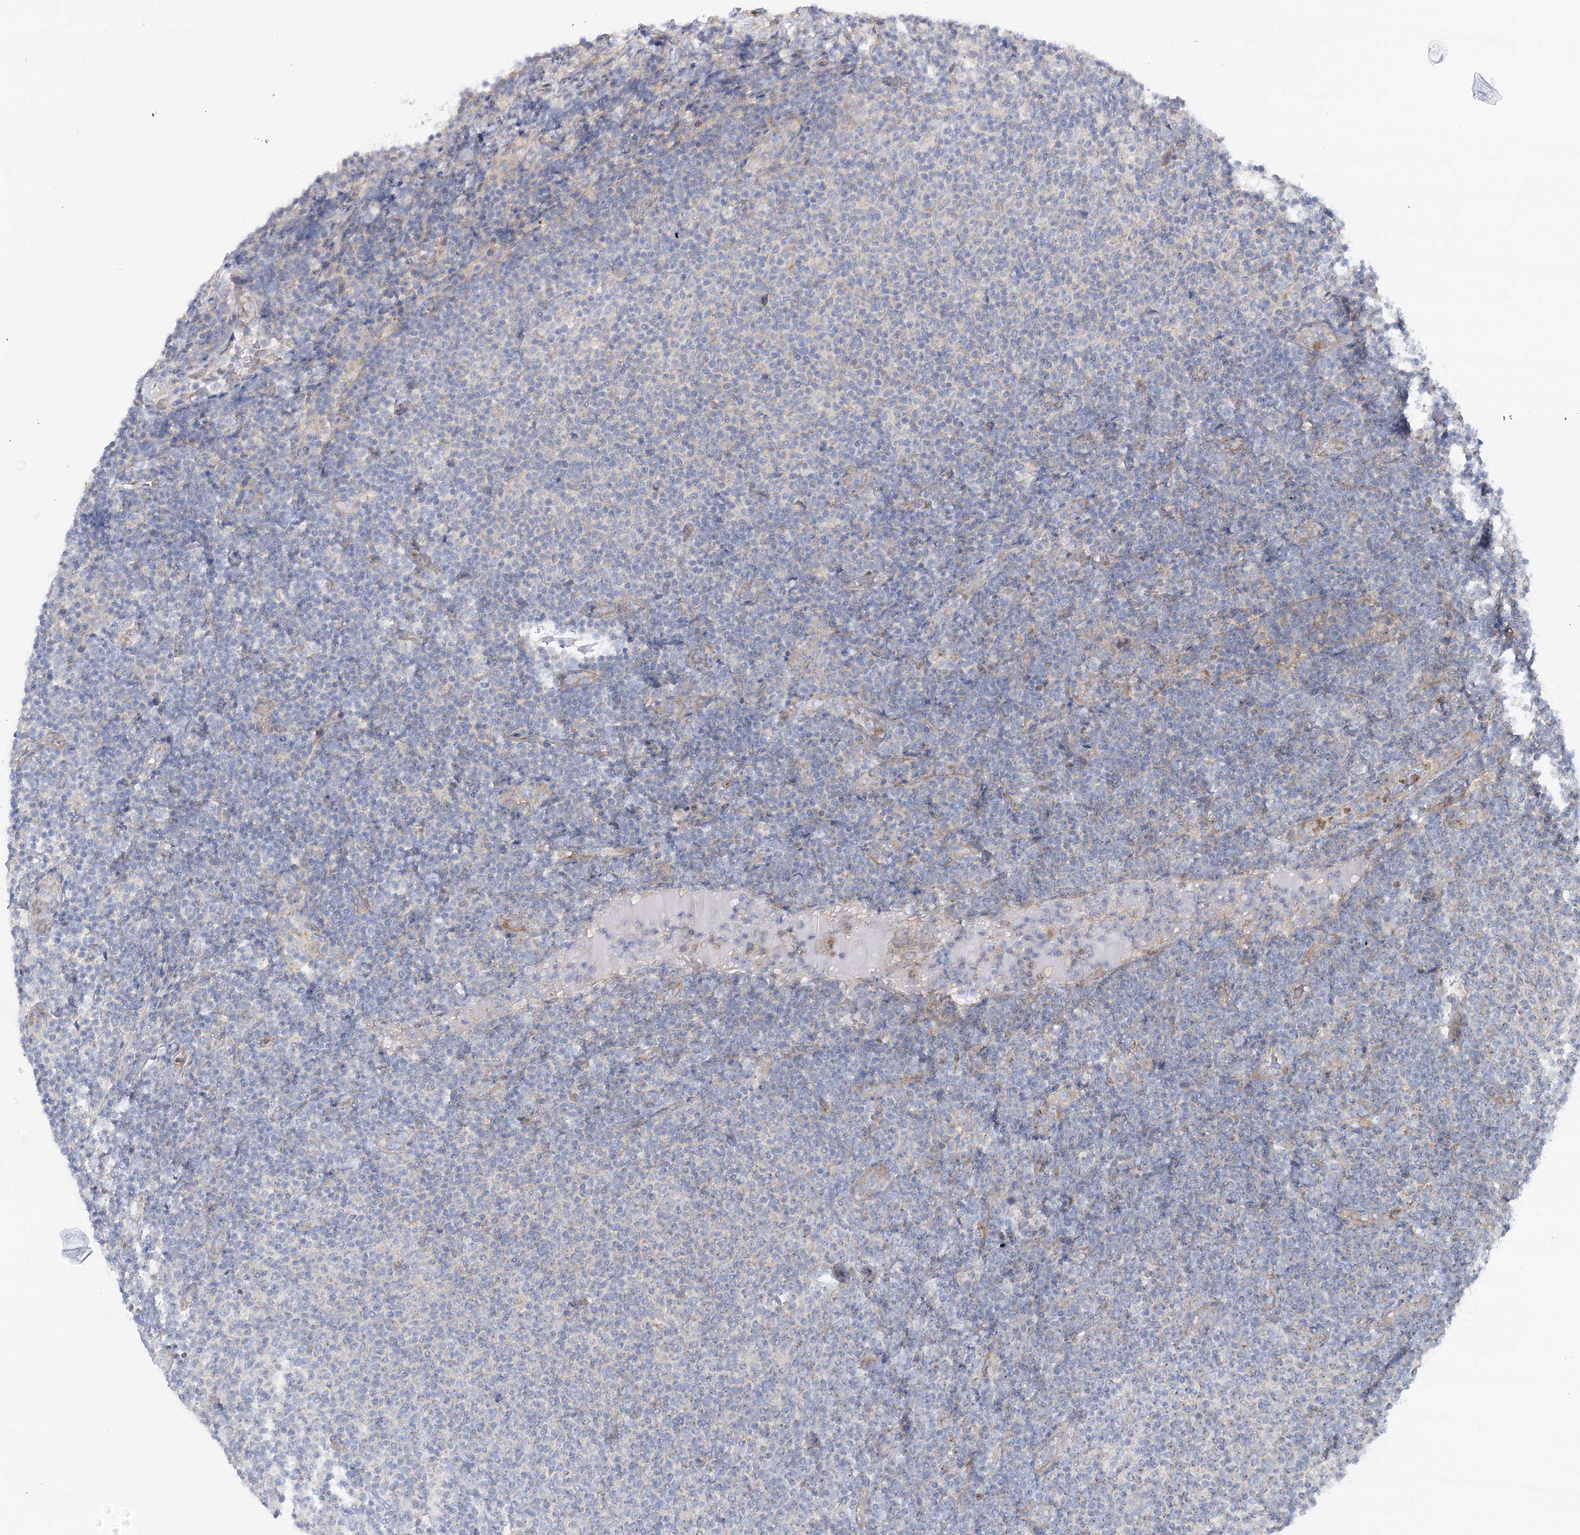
{"staining": {"intensity": "weak", "quantity": "<25%", "location": "nuclear"}, "tissue": "lymphoma", "cell_type": "Tumor cells", "image_type": "cancer", "snomed": [{"axis": "morphology", "description": "Malignant lymphoma, non-Hodgkin's type, Low grade"}, {"axis": "topography", "description": "Lymph node"}], "caption": "Tumor cells show no significant expression in lymphoma.", "gene": "SCN11A", "patient": {"sex": "male", "age": 66}}